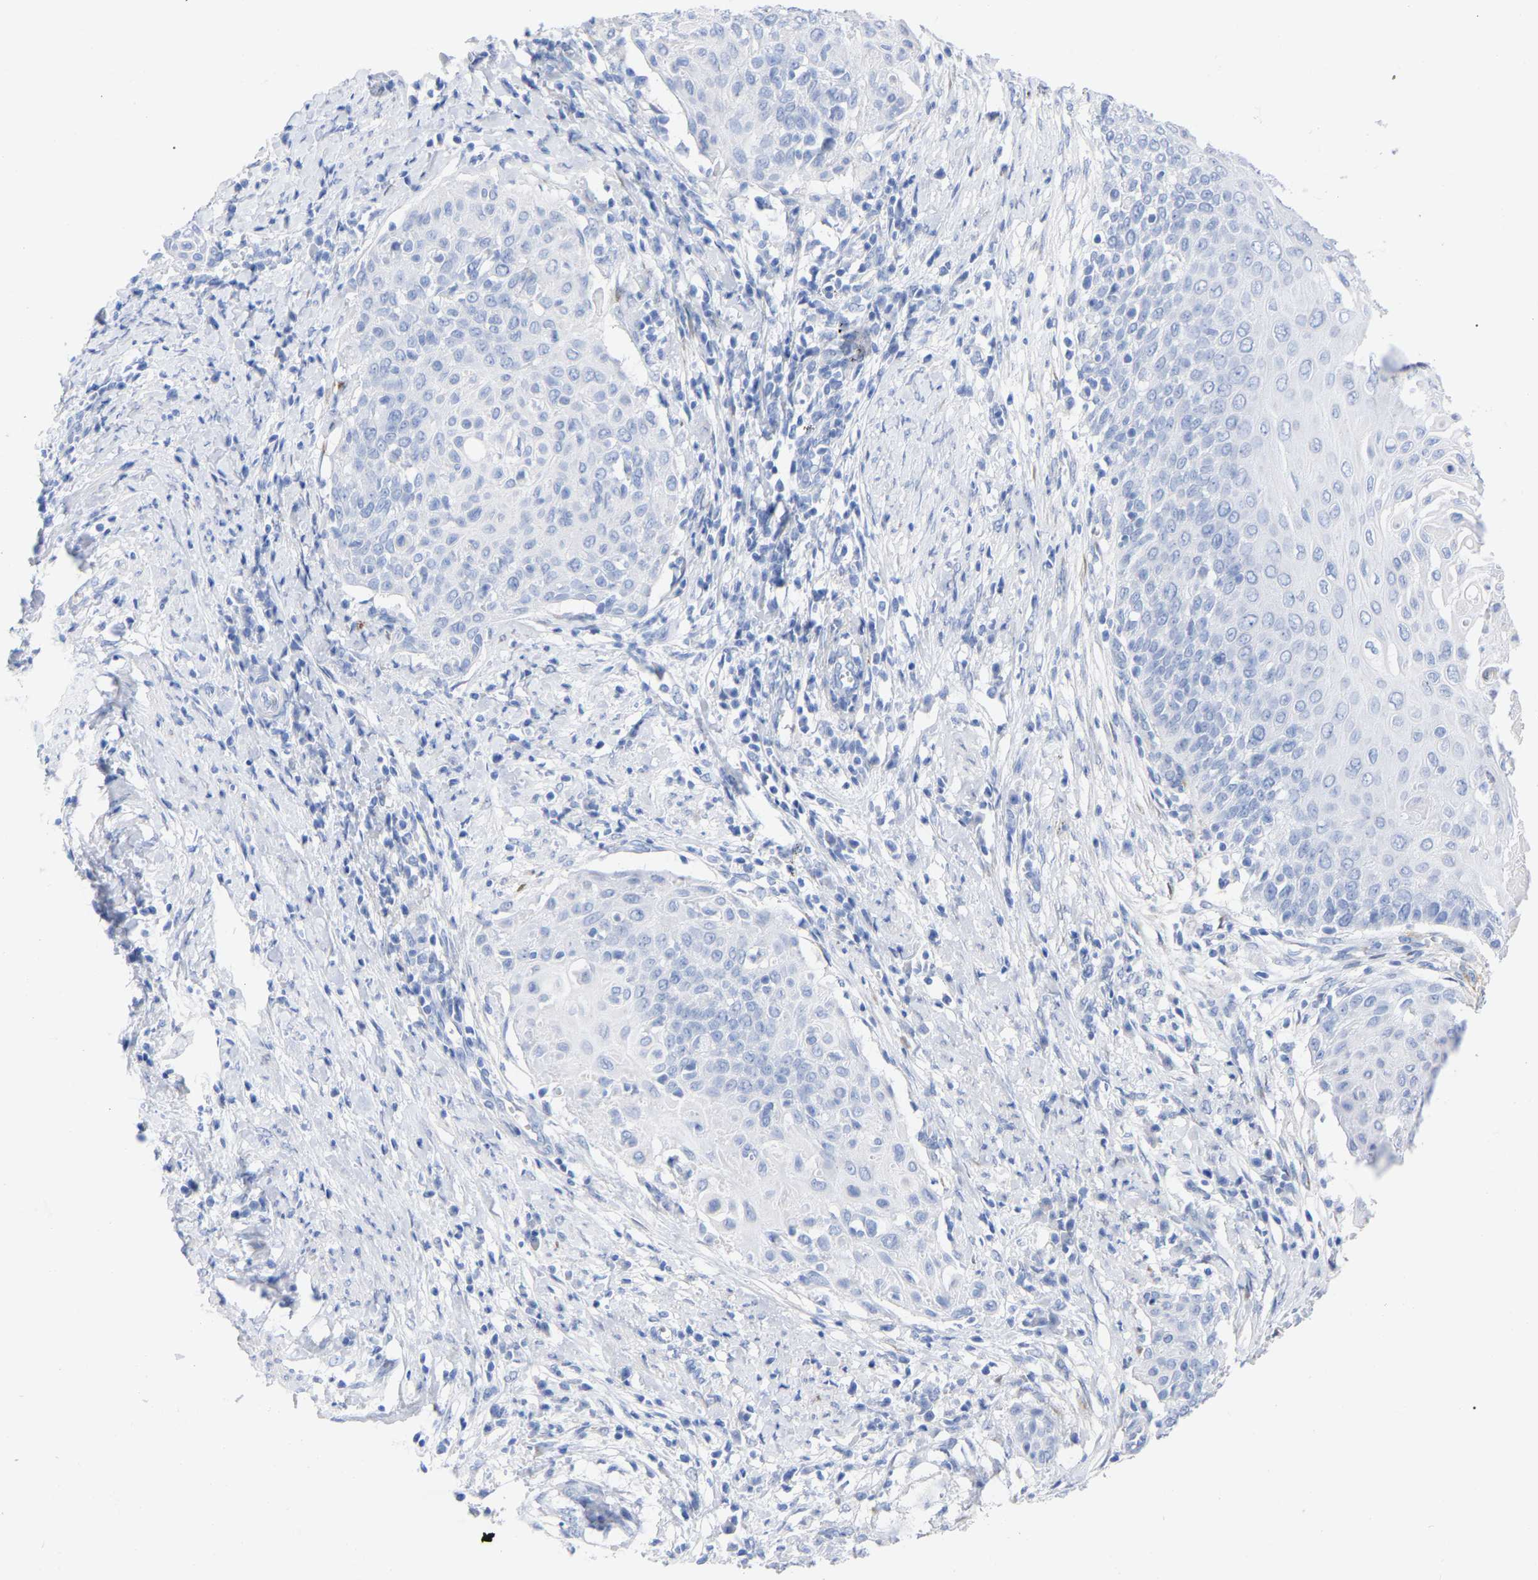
{"staining": {"intensity": "negative", "quantity": "none", "location": "none"}, "tissue": "cervical cancer", "cell_type": "Tumor cells", "image_type": "cancer", "snomed": [{"axis": "morphology", "description": "Squamous cell carcinoma, NOS"}, {"axis": "topography", "description": "Cervix"}], "caption": "High magnification brightfield microscopy of cervical cancer (squamous cell carcinoma) stained with DAB (3,3'-diaminobenzidine) (brown) and counterstained with hematoxylin (blue): tumor cells show no significant positivity.", "gene": "HAPLN1", "patient": {"sex": "female", "age": 39}}